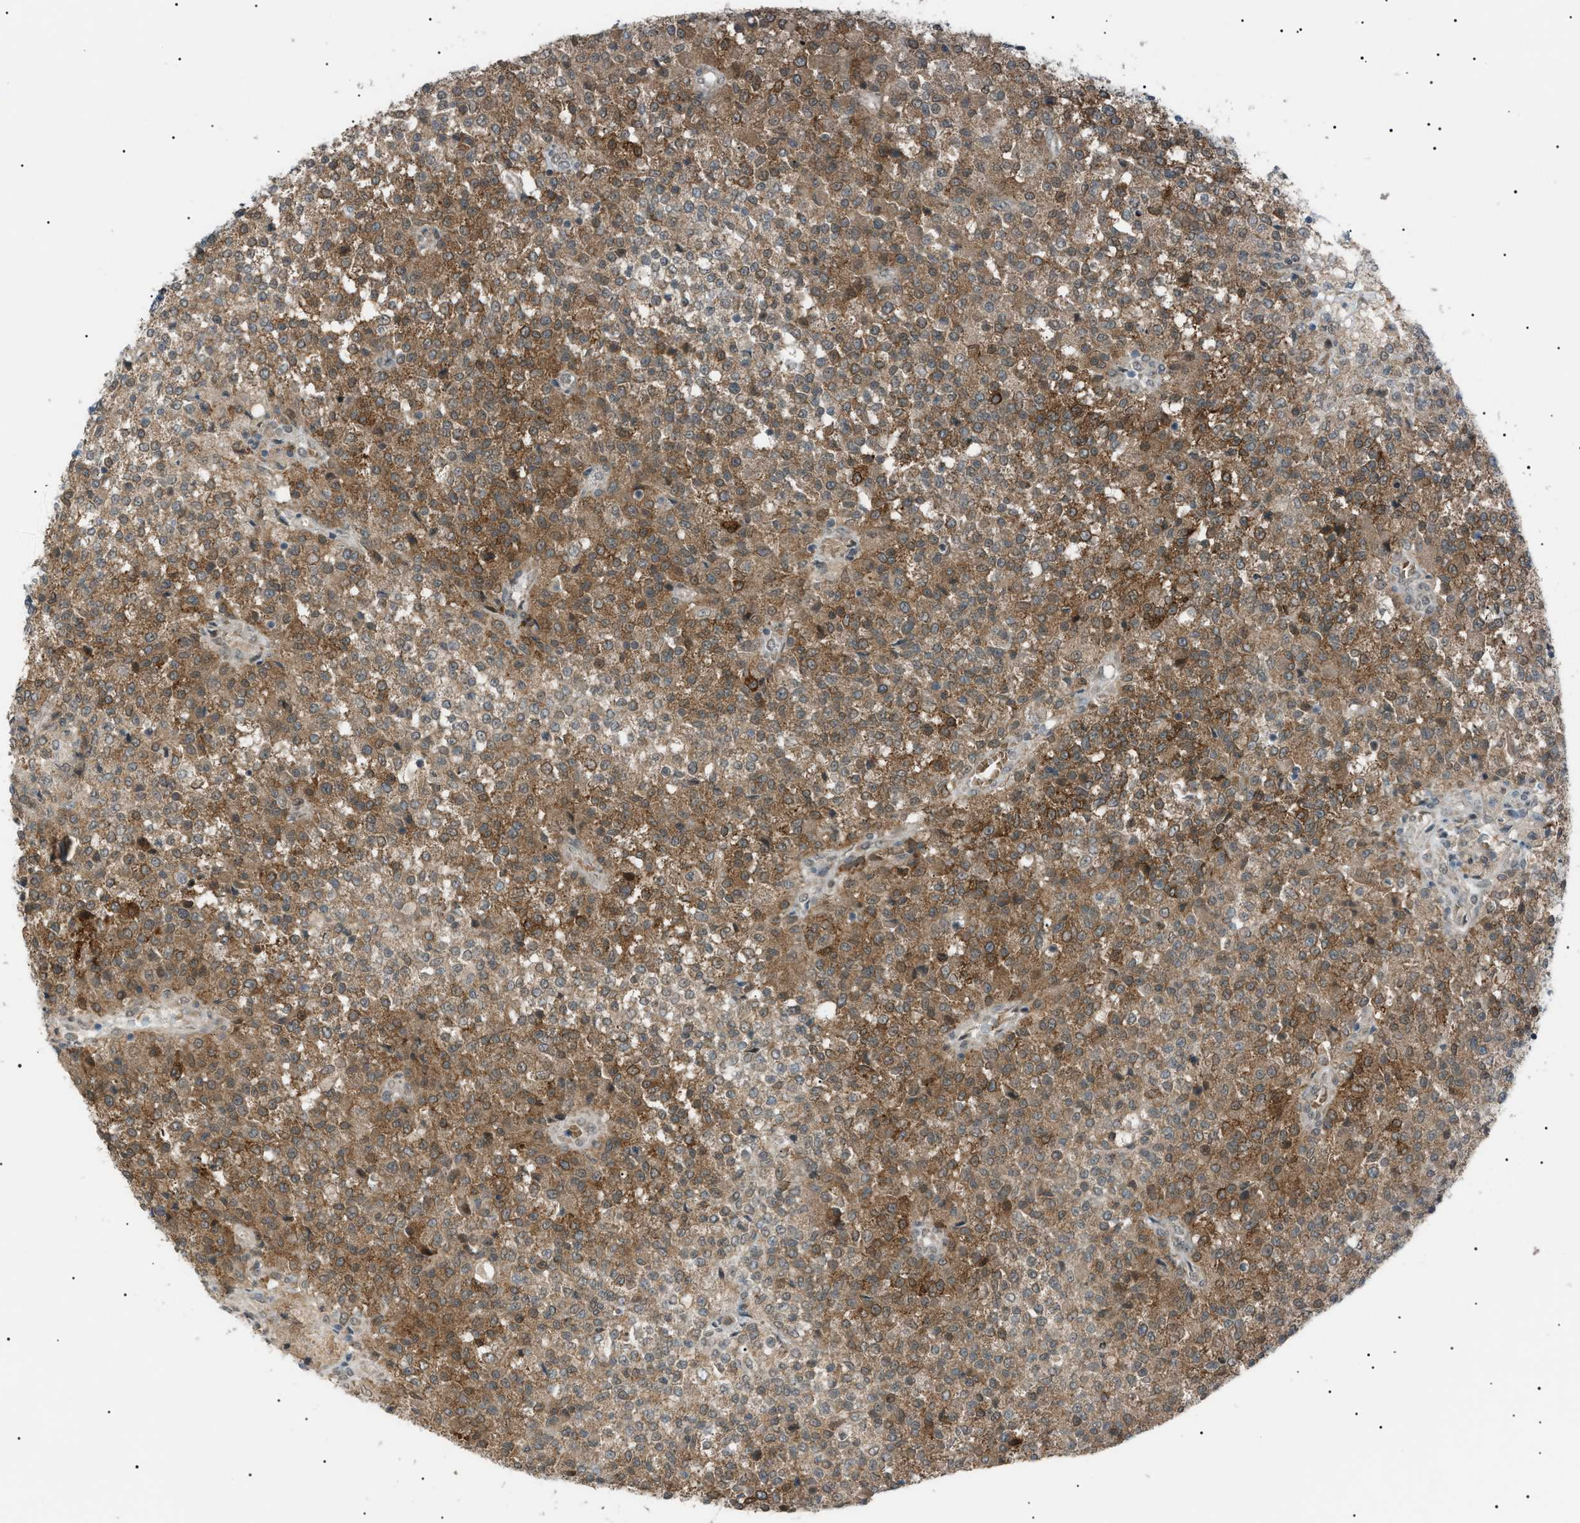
{"staining": {"intensity": "moderate", "quantity": "25%-75%", "location": "cytoplasmic/membranous"}, "tissue": "testis cancer", "cell_type": "Tumor cells", "image_type": "cancer", "snomed": [{"axis": "morphology", "description": "Seminoma, NOS"}, {"axis": "topography", "description": "Testis"}], "caption": "Protein staining by immunohistochemistry (IHC) displays moderate cytoplasmic/membranous positivity in approximately 25%-75% of tumor cells in testis cancer (seminoma).", "gene": "LPIN2", "patient": {"sex": "male", "age": 59}}